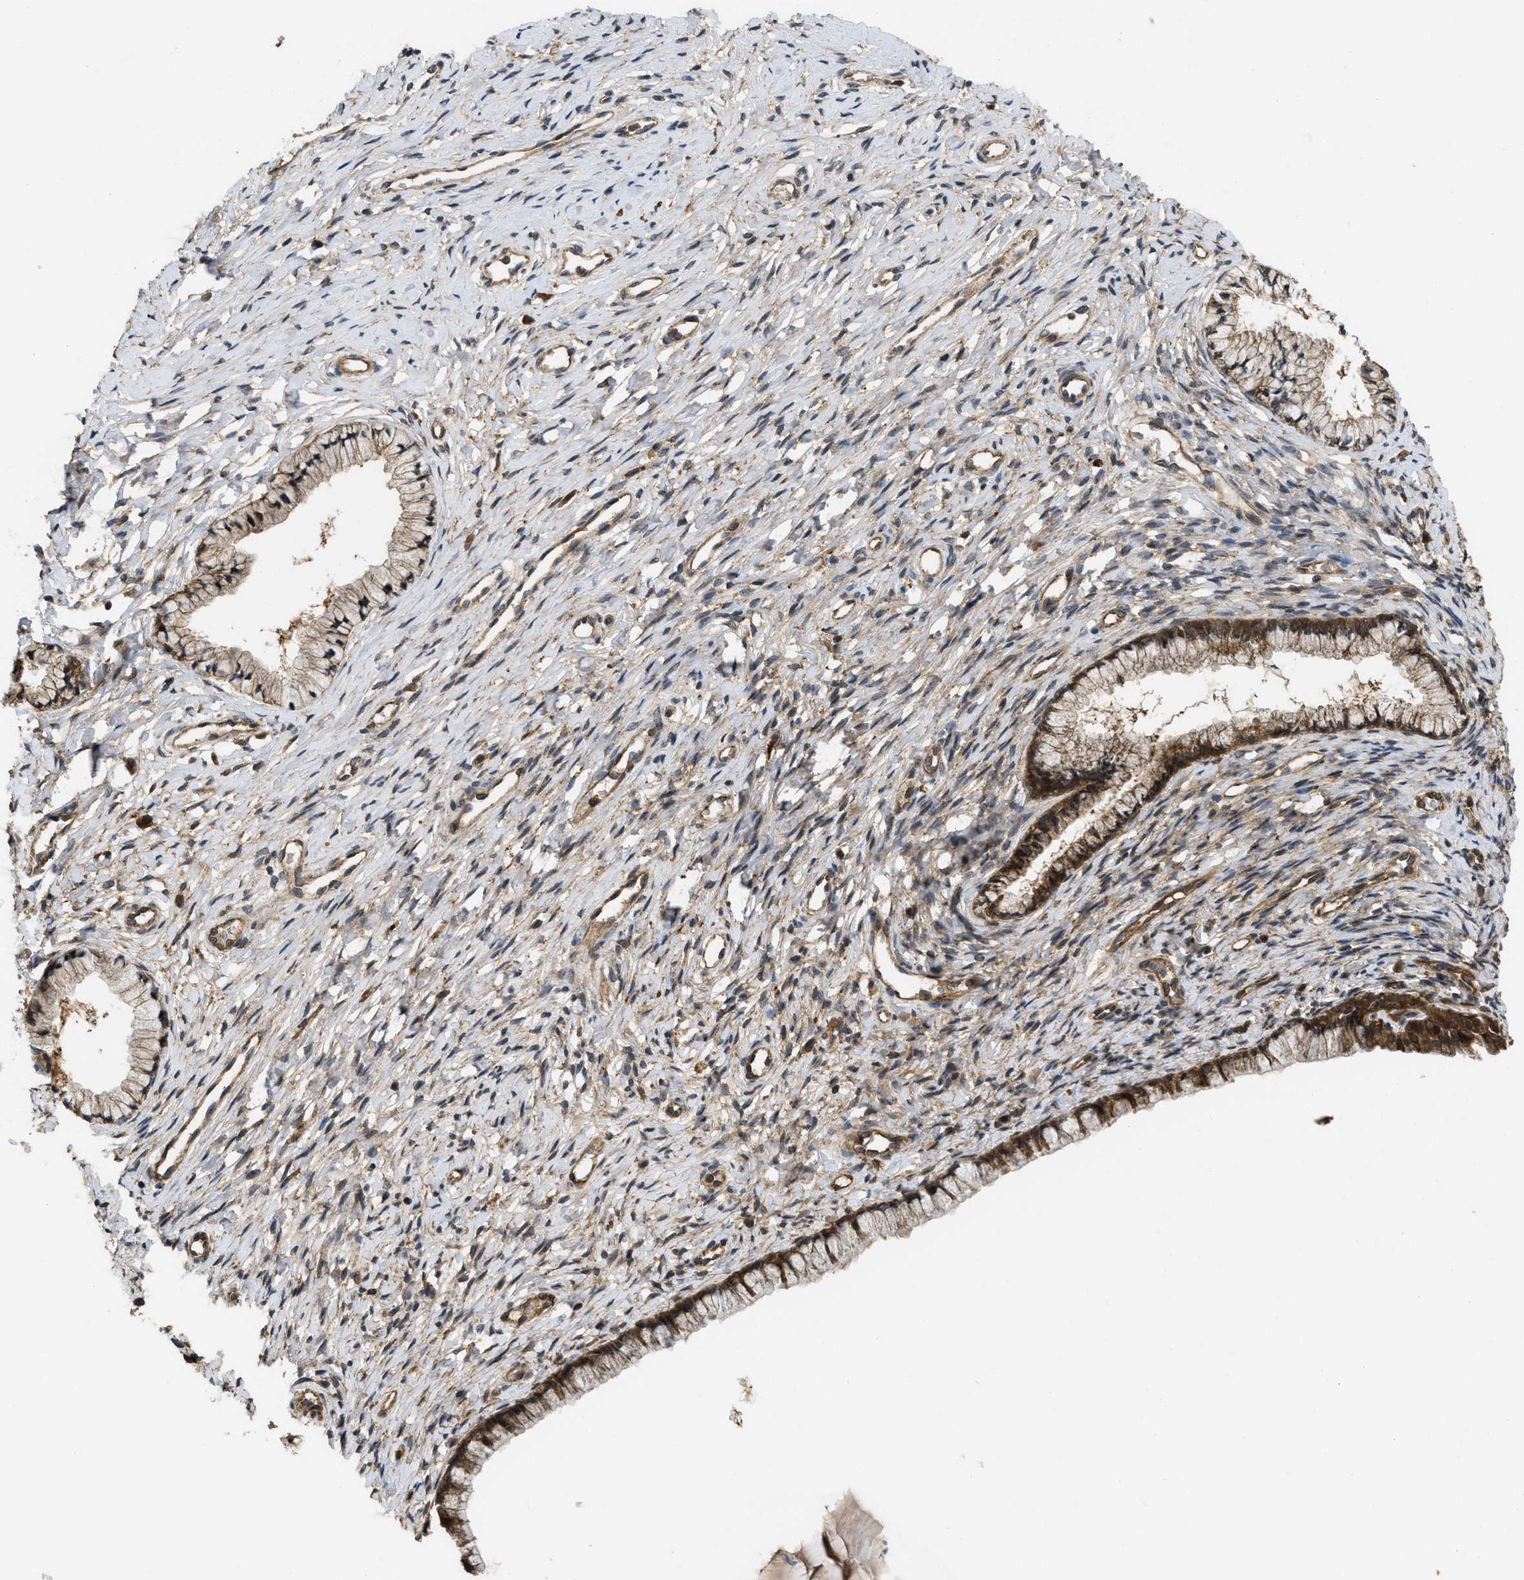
{"staining": {"intensity": "moderate", "quantity": "25%-75%", "location": "cytoplasmic/membranous"}, "tissue": "cervix", "cell_type": "Glandular cells", "image_type": "normal", "snomed": [{"axis": "morphology", "description": "Normal tissue, NOS"}, {"axis": "topography", "description": "Cervix"}], "caption": "Immunohistochemical staining of benign human cervix exhibits 25%-75% levels of moderate cytoplasmic/membranous protein staining in about 25%-75% of glandular cells. (Brightfield microscopy of DAB IHC at high magnification).", "gene": "FZD6", "patient": {"sex": "female", "age": 77}}